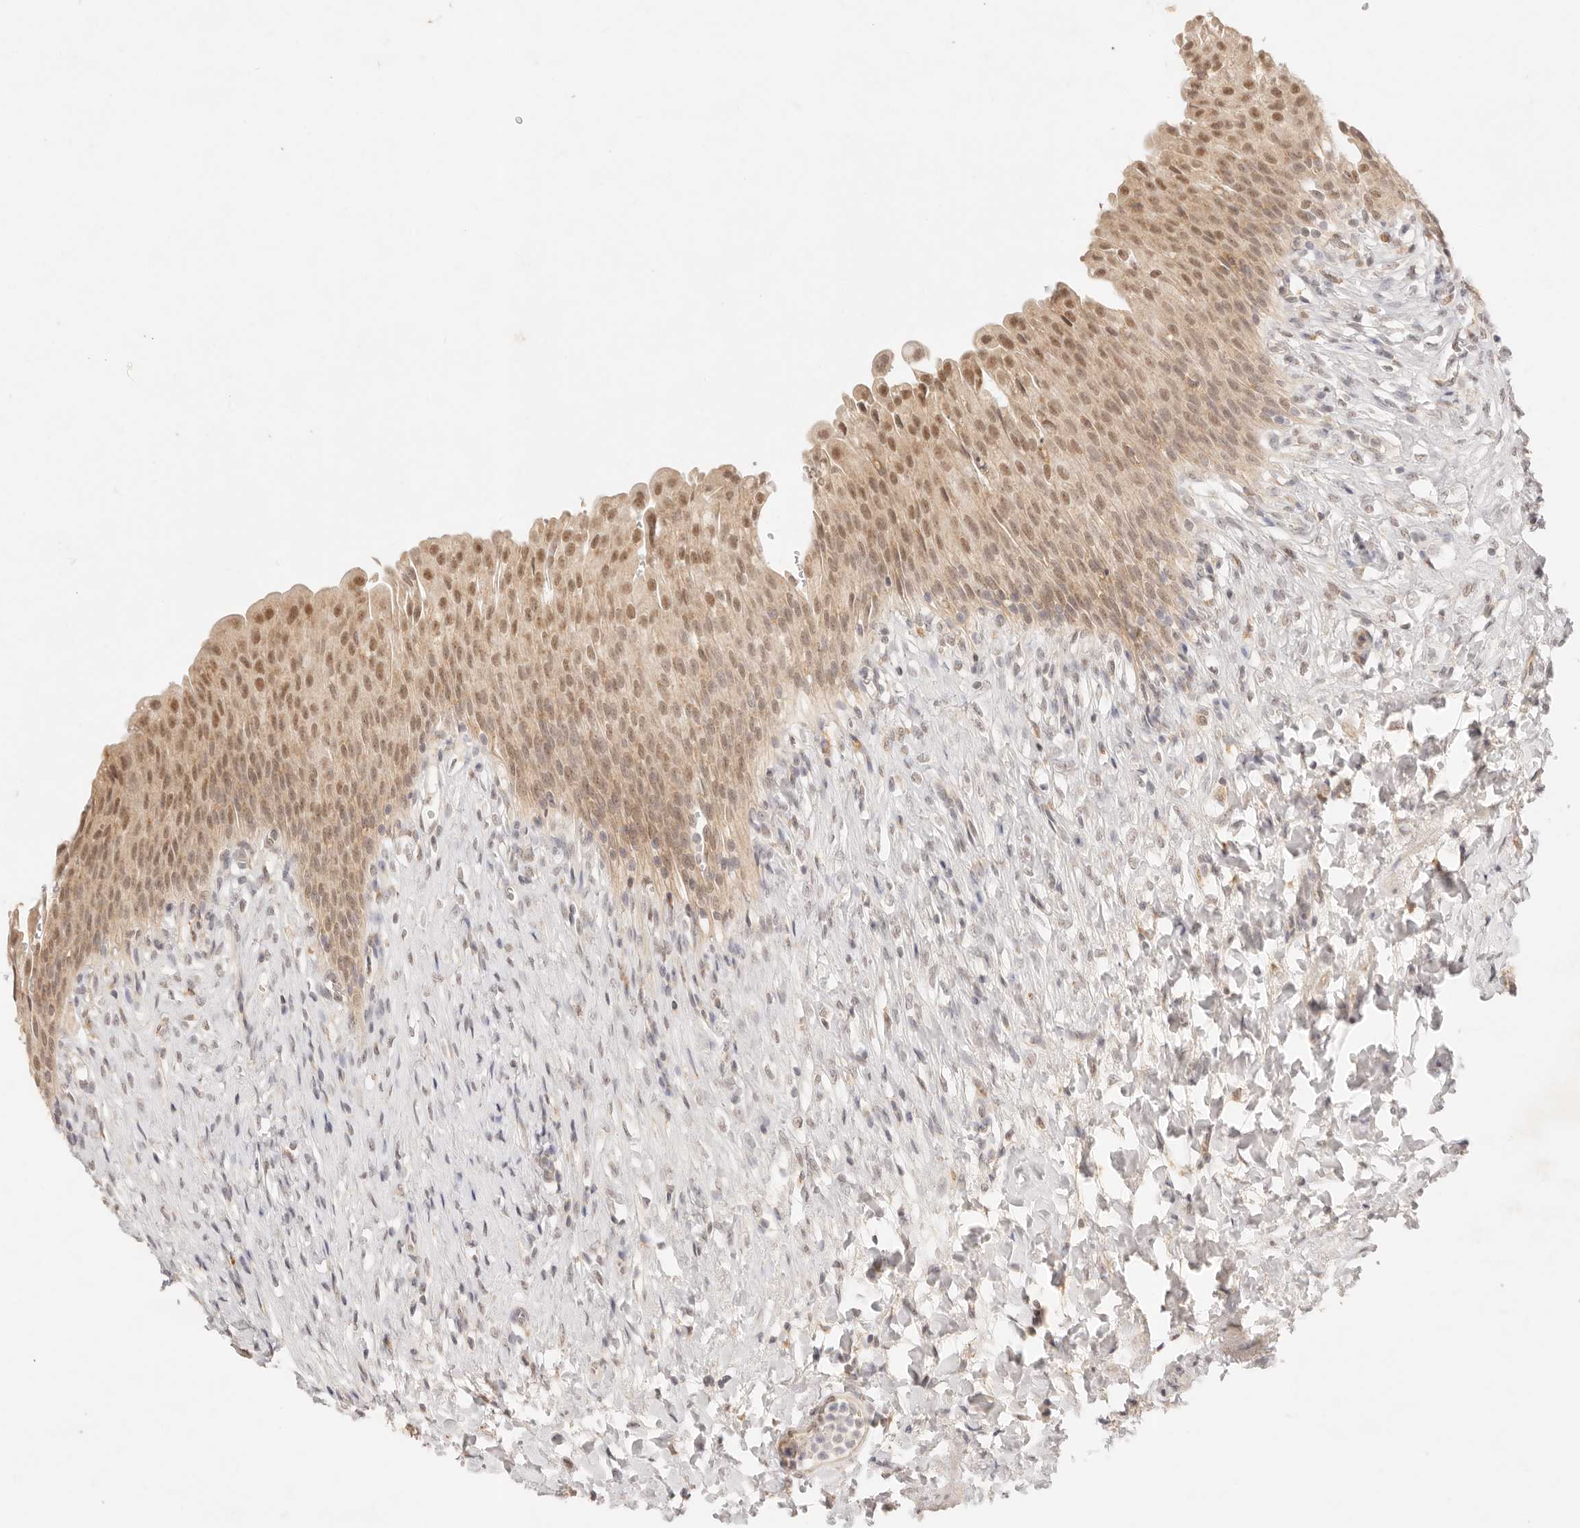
{"staining": {"intensity": "moderate", "quantity": "25%-75%", "location": "cytoplasmic/membranous,nuclear"}, "tissue": "urinary bladder", "cell_type": "Urothelial cells", "image_type": "normal", "snomed": [{"axis": "morphology", "description": "Urothelial carcinoma, High grade"}, {"axis": "topography", "description": "Urinary bladder"}], "caption": "Immunohistochemical staining of normal human urinary bladder exhibits 25%-75% levels of moderate cytoplasmic/membranous,nuclear protein expression in about 25%-75% of urothelial cells.", "gene": "GPR156", "patient": {"sex": "male", "age": 46}}